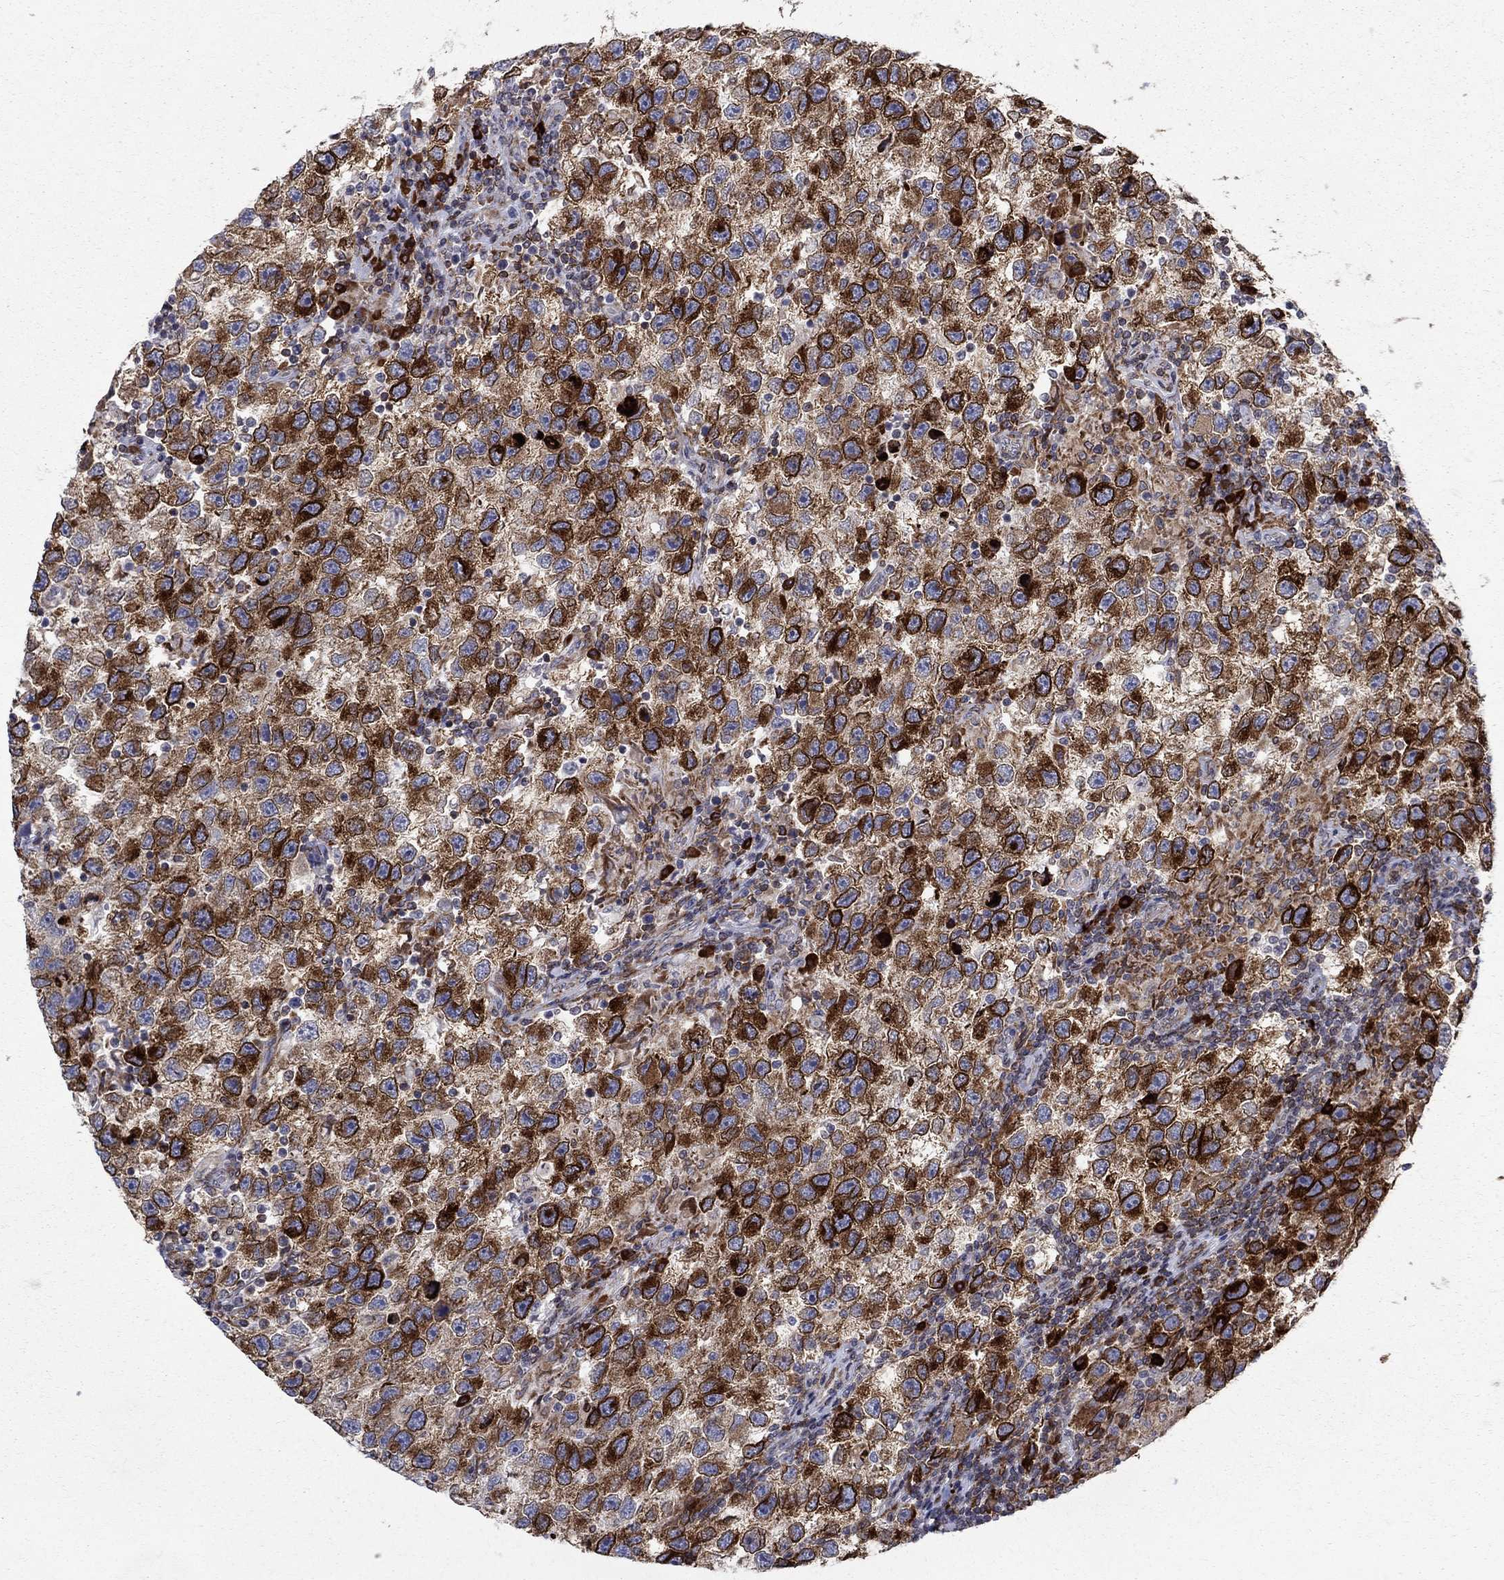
{"staining": {"intensity": "strong", "quantity": "25%-75%", "location": "cytoplasmic/membranous"}, "tissue": "testis cancer", "cell_type": "Tumor cells", "image_type": "cancer", "snomed": [{"axis": "morphology", "description": "Seminoma, NOS"}, {"axis": "topography", "description": "Testis"}], "caption": "Seminoma (testis) was stained to show a protein in brown. There is high levels of strong cytoplasmic/membranous positivity in approximately 25%-75% of tumor cells.", "gene": "CAB39L", "patient": {"sex": "male", "age": 26}}